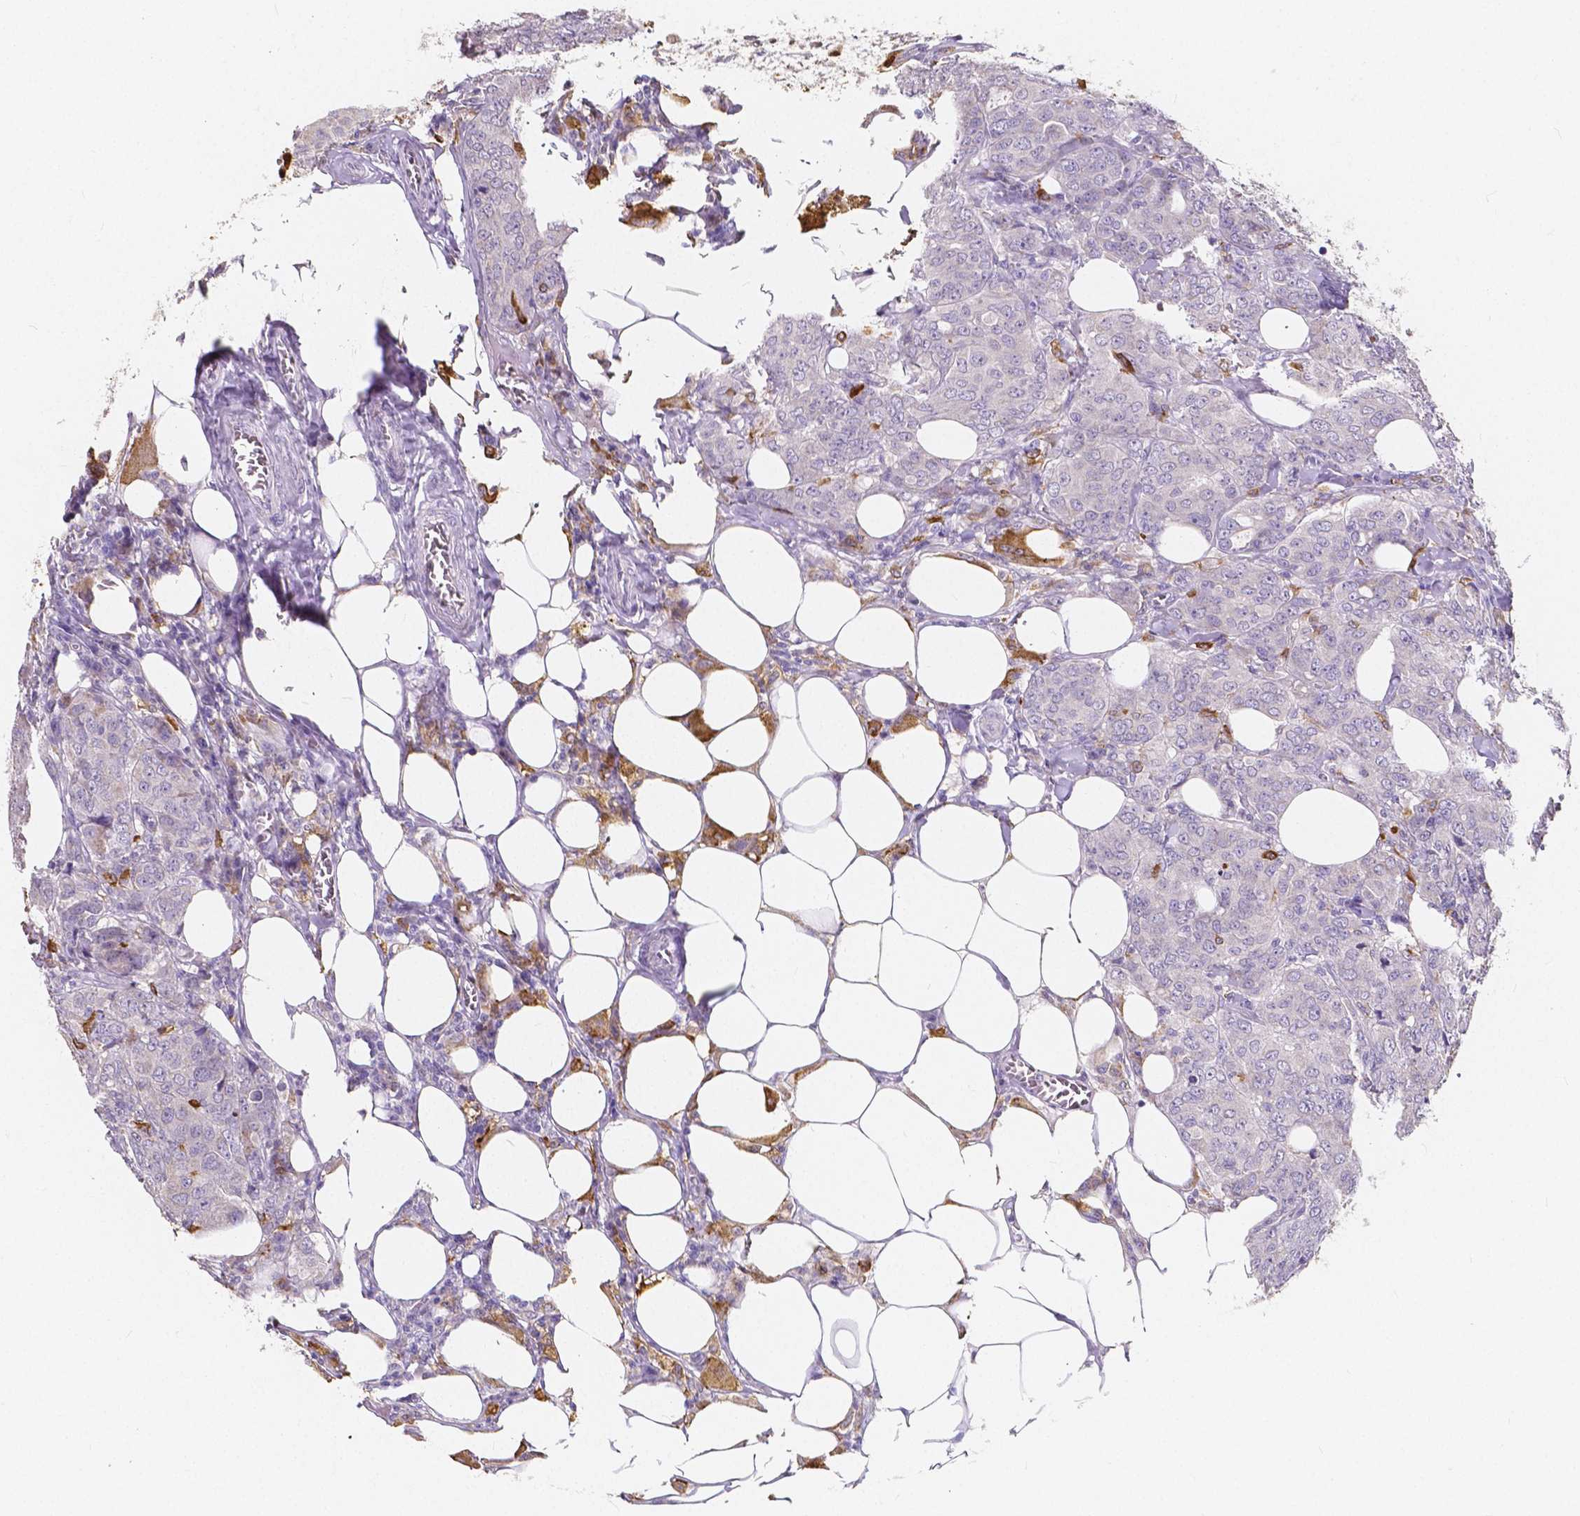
{"staining": {"intensity": "negative", "quantity": "none", "location": "none"}, "tissue": "breast cancer", "cell_type": "Tumor cells", "image_type": "cancer", "snomed": [{"axis": "morphology", "description": "Duct carcinoma"}, {"axis": "topography", "description": "Breast"}], "caption": "This photomicrograph is of breast cancer (intraductal carcinoma) stained with immunohistochemistry (IHC) to label a protein in brown with the nuclei are counter-stained blue. There is no expression in tumor cells.", "gene": "ACP5", "patient": {"sex": "female", "age": 43}}